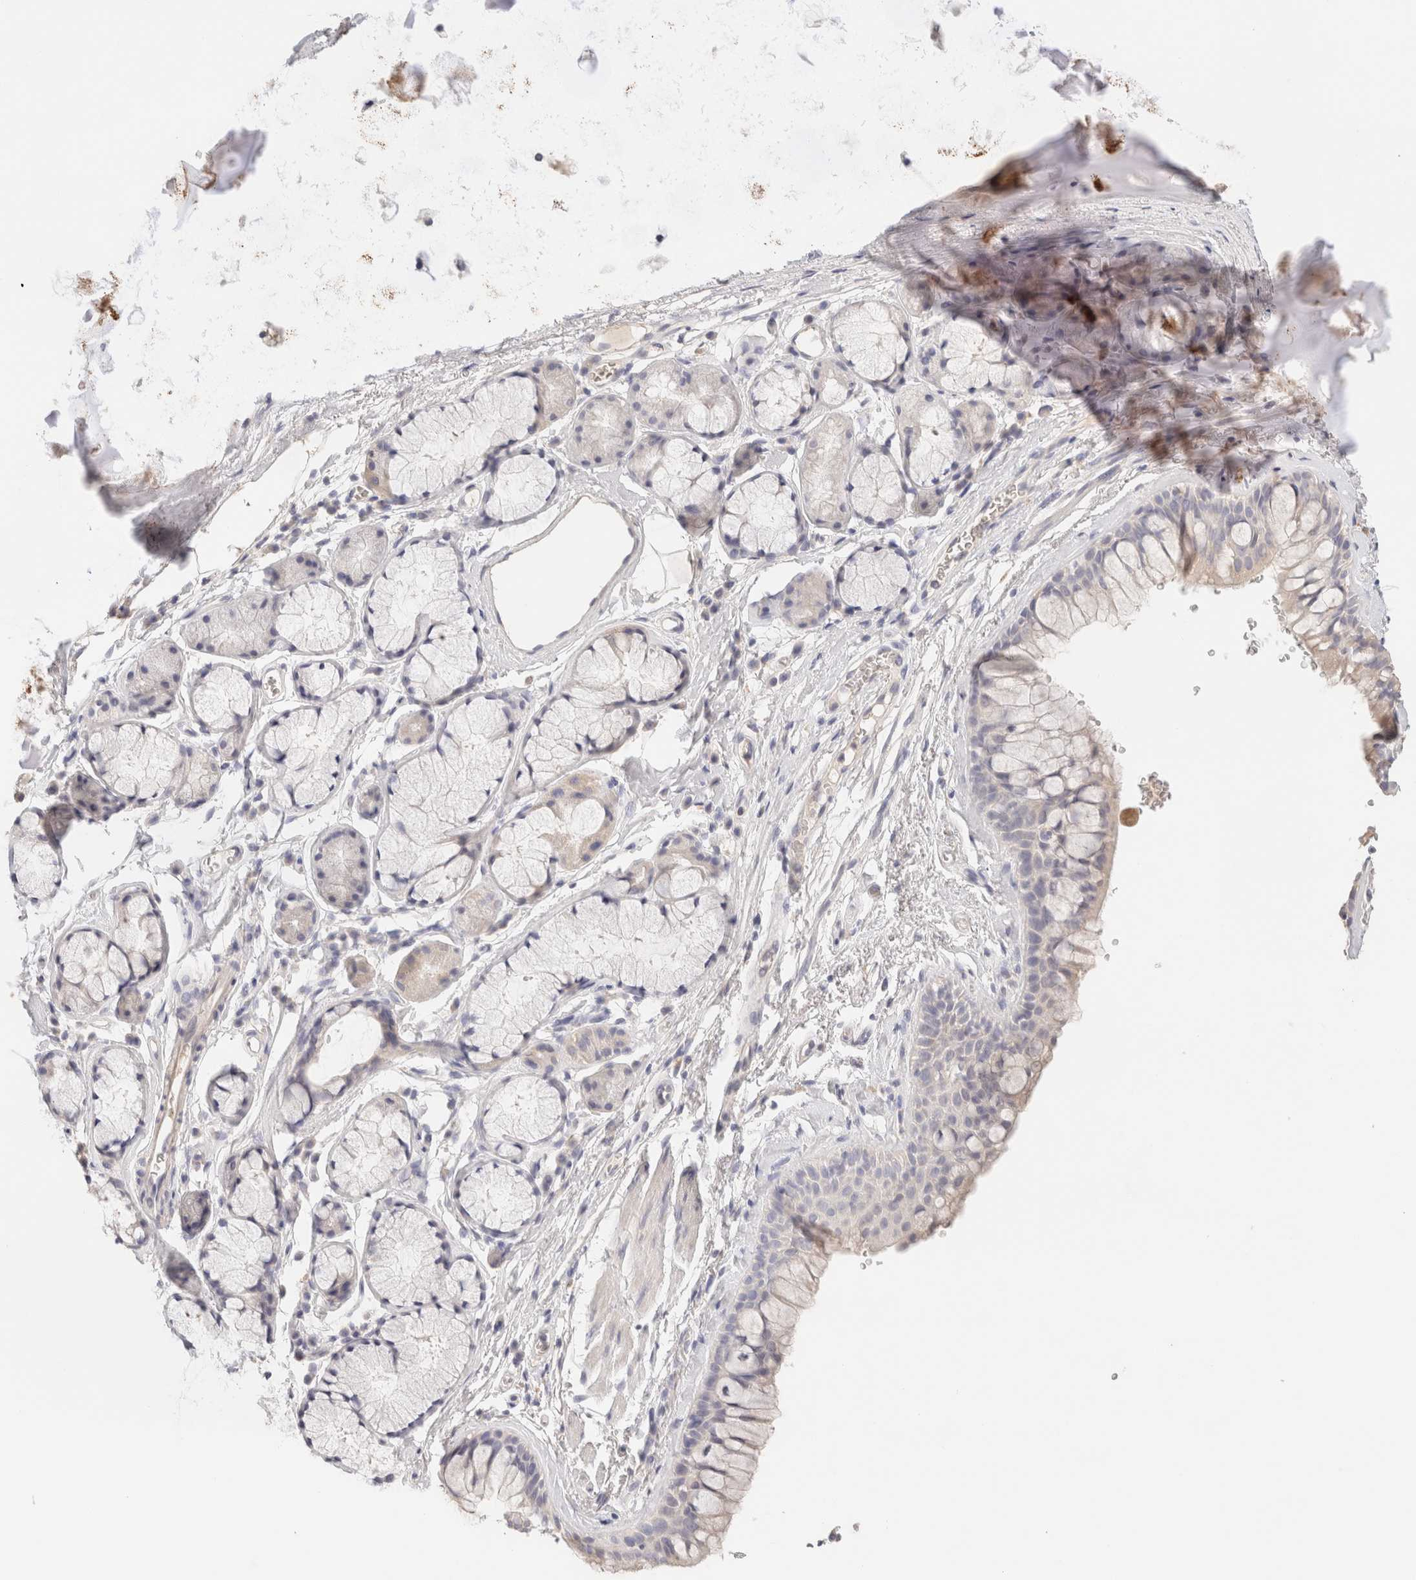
{"staining": {"intensity": "negative", "quantity": "none", "location": "none"}, "tissue": "bronchus", "cell_type": "Respiratory epithelial cells", "image_type": "normal", "snomed": [{"axis": "morphology", "description": "Normal tissue, NOS"}, {"axis": "topography", "description": "Cartilage tissue"}, {"axis": "topography", "description": "Bronchus"}], "caption": "Human bronchus stained for a protein using immunohistochemistry shows no positivity in respiratory epithelial cells.", "gene": "SCGB2A2", "patient": {"sex": "female", "age": 53}}